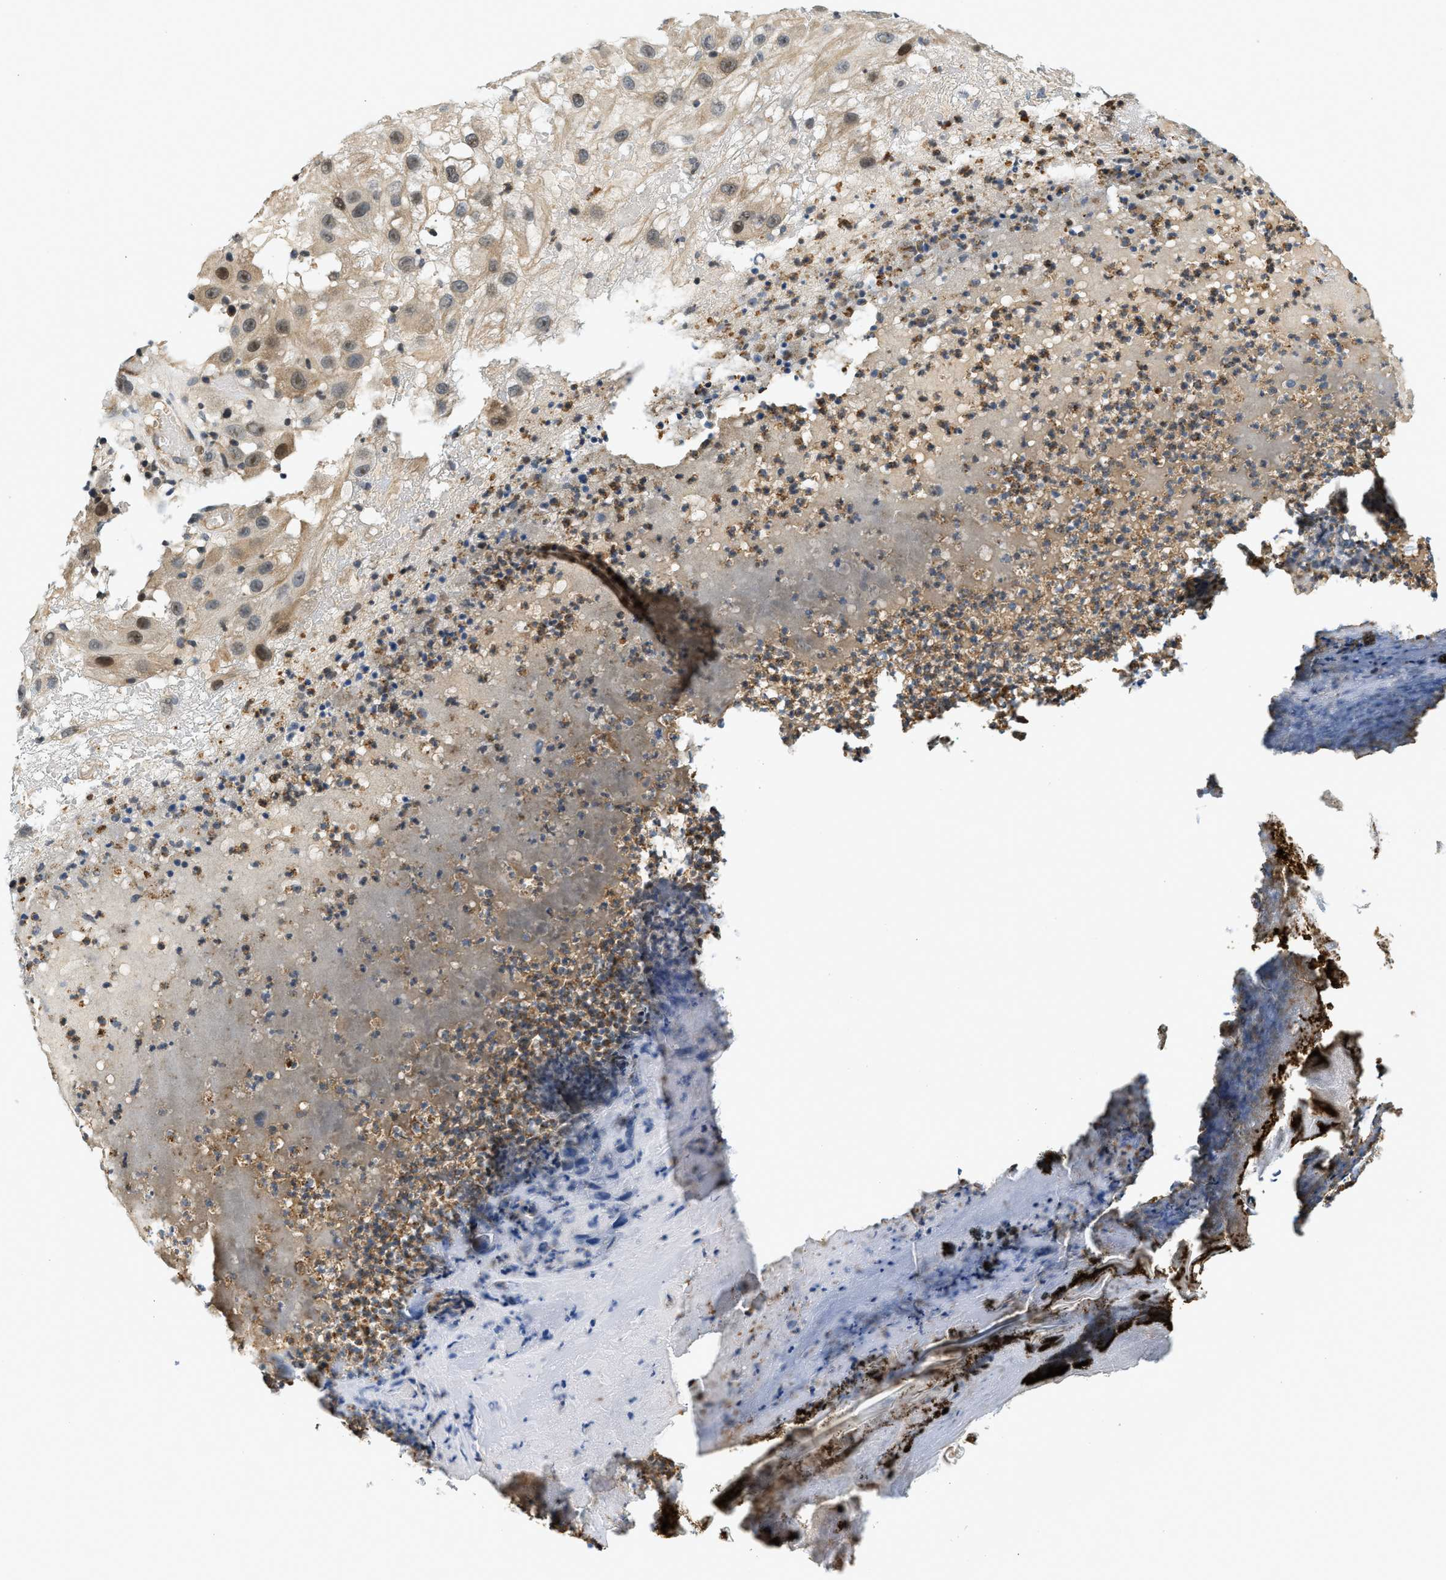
{"staining": {"intensity": "weak", "quantity": ">75%", "location": "cytoplasmic/membranous,nuclear"}, "tissue": "melanoma", "cell_type": "Tumor cells", "image_type": "cancer", "snomed": [{"axis": "morphology", "description": "Malignant melanoma, NOS"}, {"axis": "topography", "description": "Skin"}], "caption": "A micrograph of human malignant melanoma stained for a protein shows weak cytoplasmic/membranous and nuclear brown staining in tumor cells.", "gene": "KMT2A", "patient": {"sex": "female", "age": 81}}